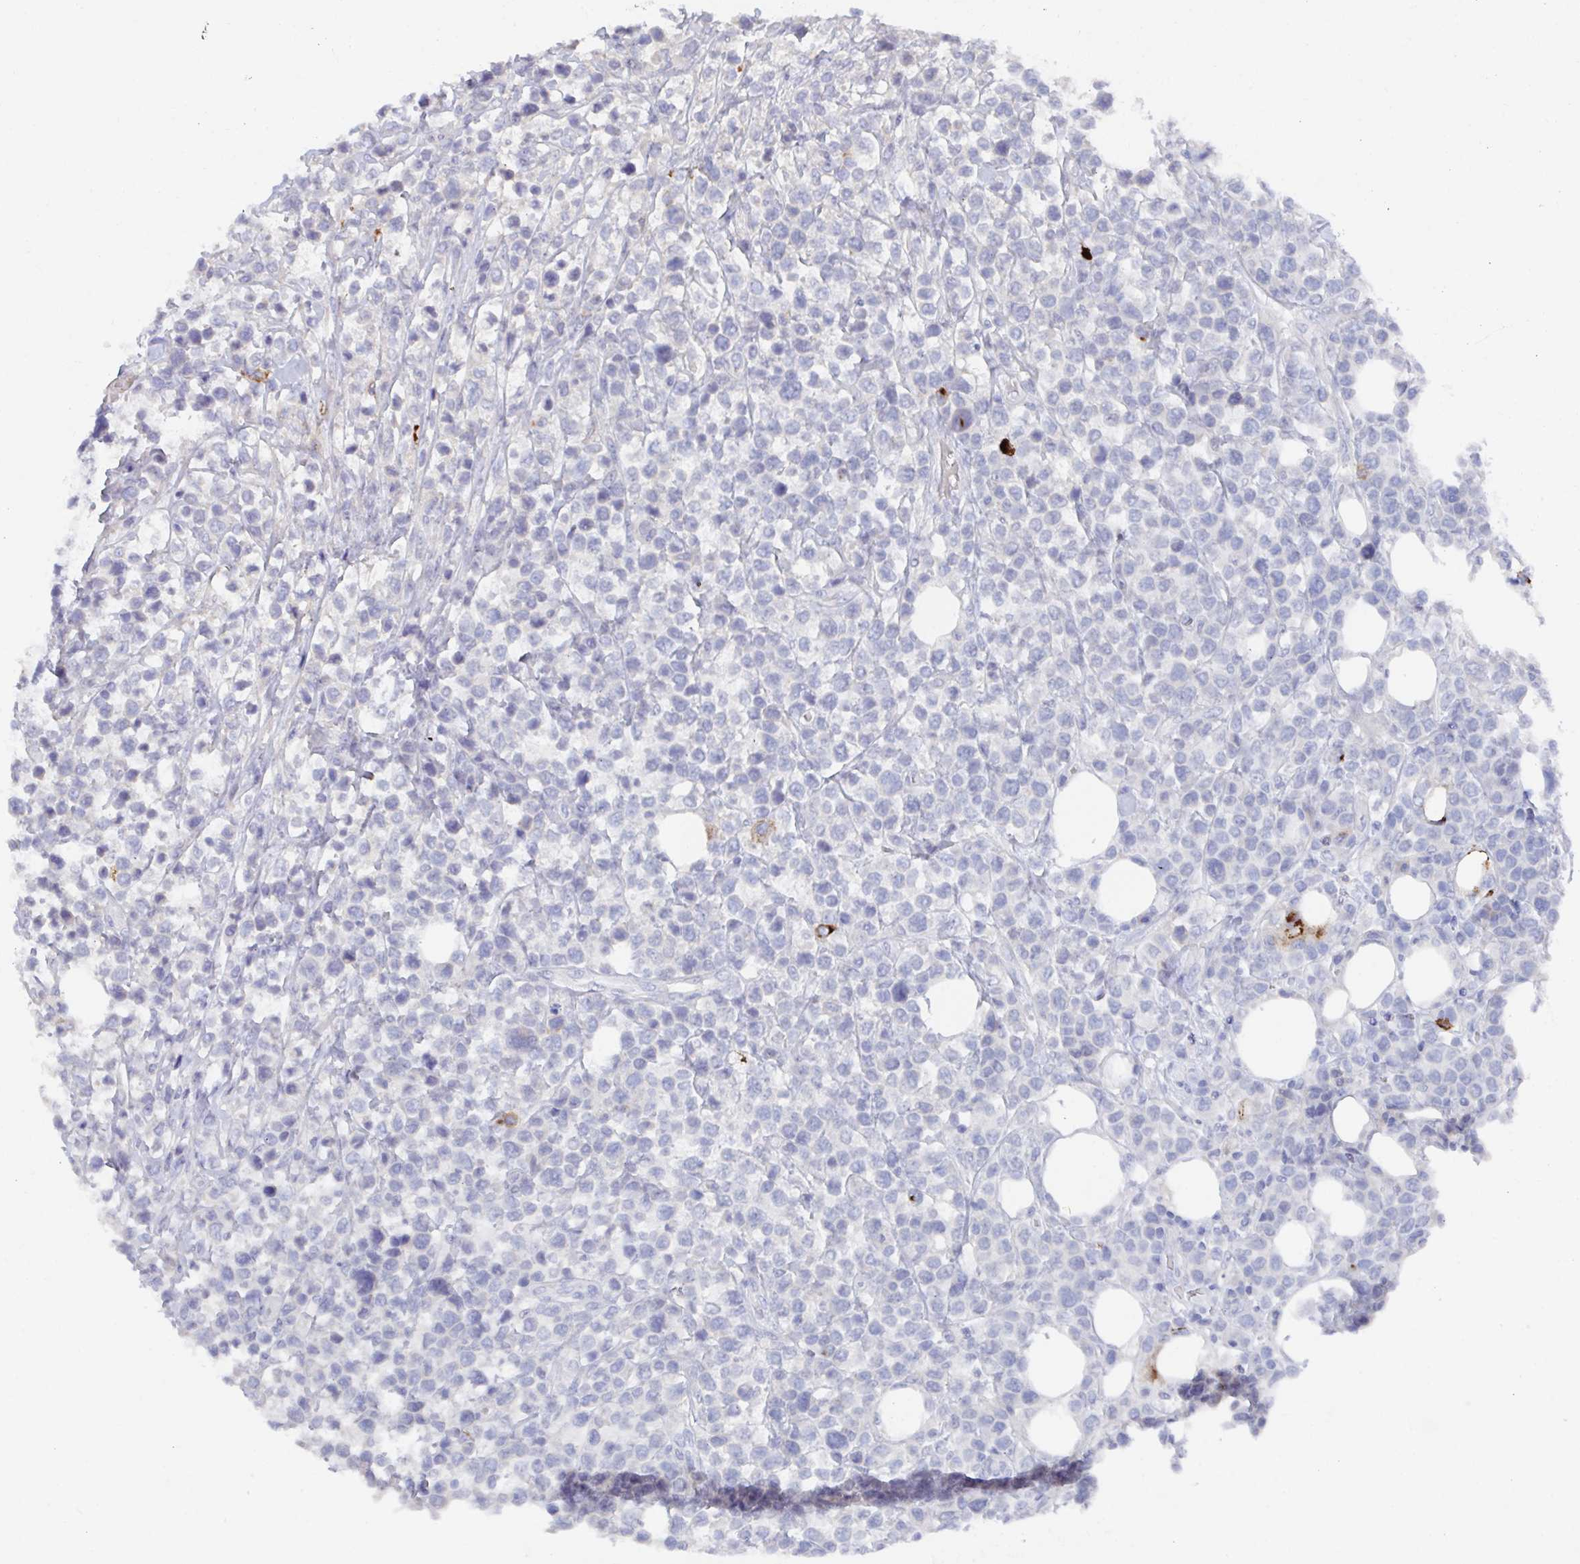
{"staining": {"intensity": "negative", "quantity": "none", "location": "none"}, "tissue": "lymphoma", "cell_type": "Tumor cells", "image_type": "cancer", "snomed": [{"axis": "morphology", "description": "Malignant lymphoma, non-Hodgkin's type, High grade"}, {"axis": "topography", "description": "Soft tissue"}], "caption": "High-grade malignant lymphoma, non-Hodgkin's type stained for a protein using immunohistochemistry (IHC) demonstrates no expression tumor cells.", "gene": "KCNK5", "patient": {"sex": "female", "age": 56}}